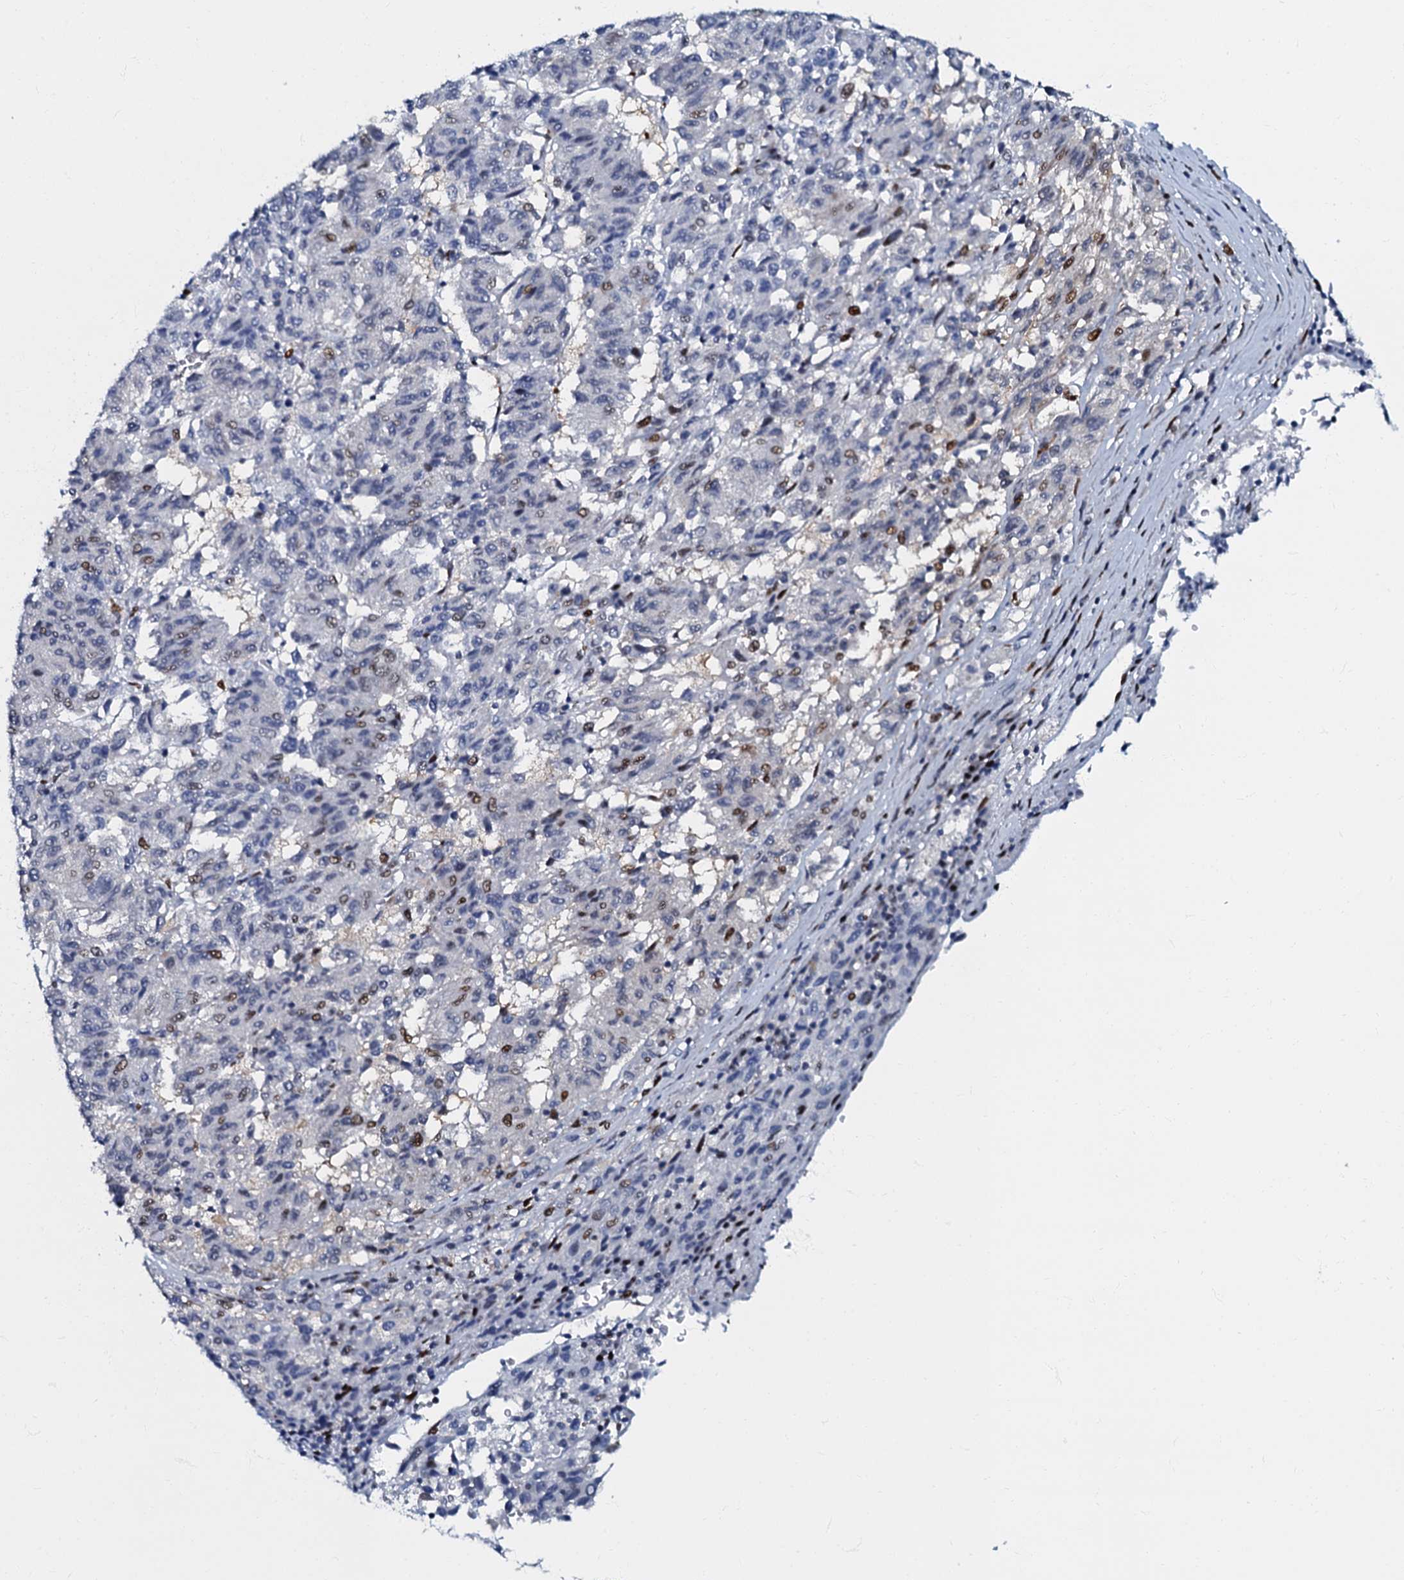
{"staining": {"intensity": "negative", "quantity": "none", "location": "none"}, "tissue": "melanoma", "cell_type": "Tumor cells", "image_type": "cancer", "snomed": [{"axis": "morphology", "description": "Malignant melanoma, Metastatic site"}, {"axis": "topography", "description": "Lung"}], "caption": "Immunohistochemical staining of malignant melanoma (metastatic site) exhibits no significant staining in tumor cells.", "gene": "MFSD5", "patient": {"sex": "male", "age": 64}}